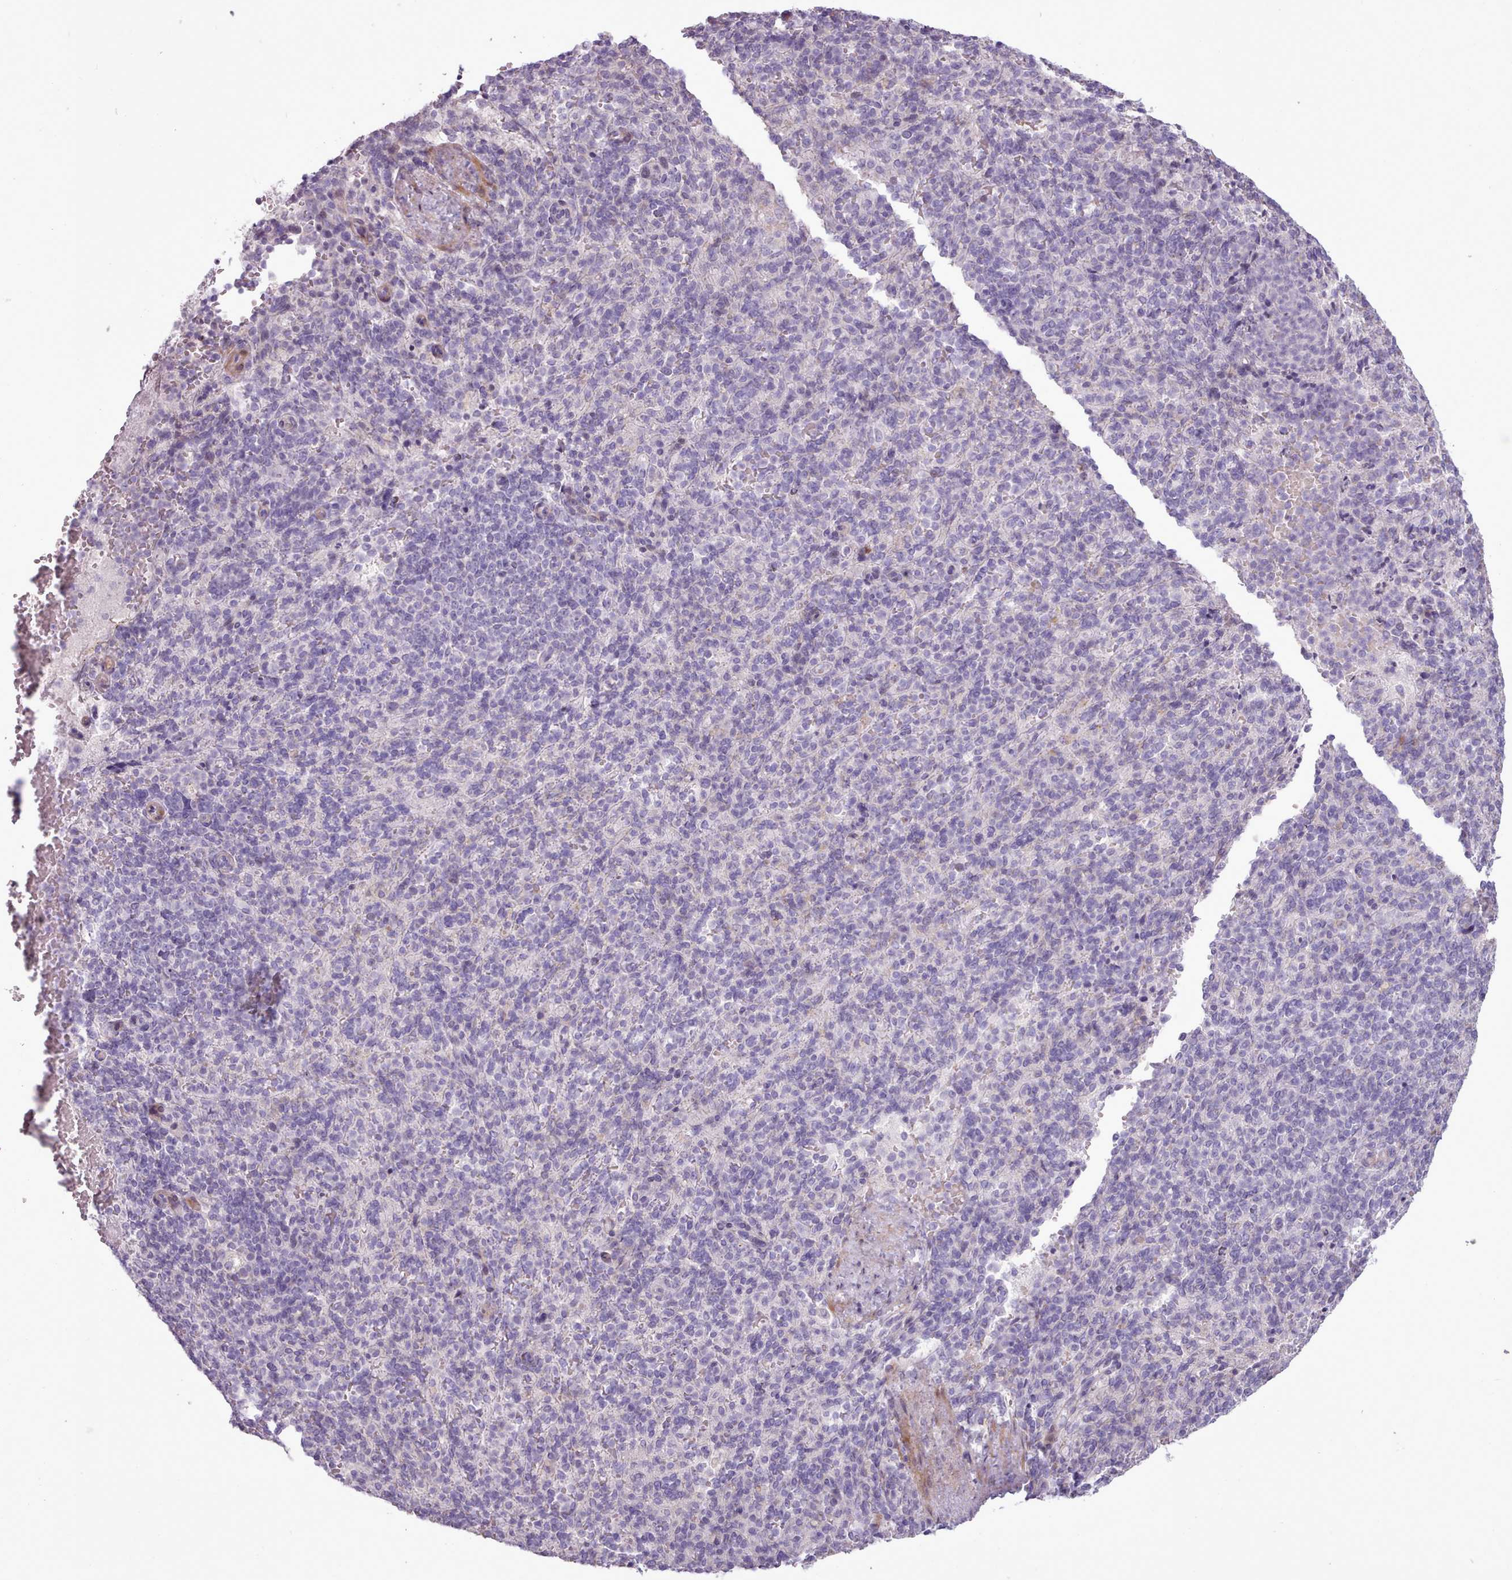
{"staining": {"intensity": "moderate", "quantity": "<25%", "location": "cytoplasmic/membranous"}, "tissue": "spleen", "cell_type": "Cells in red pulp", "image_type": "normal", "snomed": [{"axis": "morphology", "description": "Normal tissue, NOS"}, {"axis": "topography", "description": "Spleen"}], "caption": "Moderate cytoplasmic/membranous expression for a protein is identified in about <25% of cells in red pulp of benign spleen using immunohistochemistry (IHC).", "gene": "PPP3R1", "patient": {"sex": "female", "age": 74}}